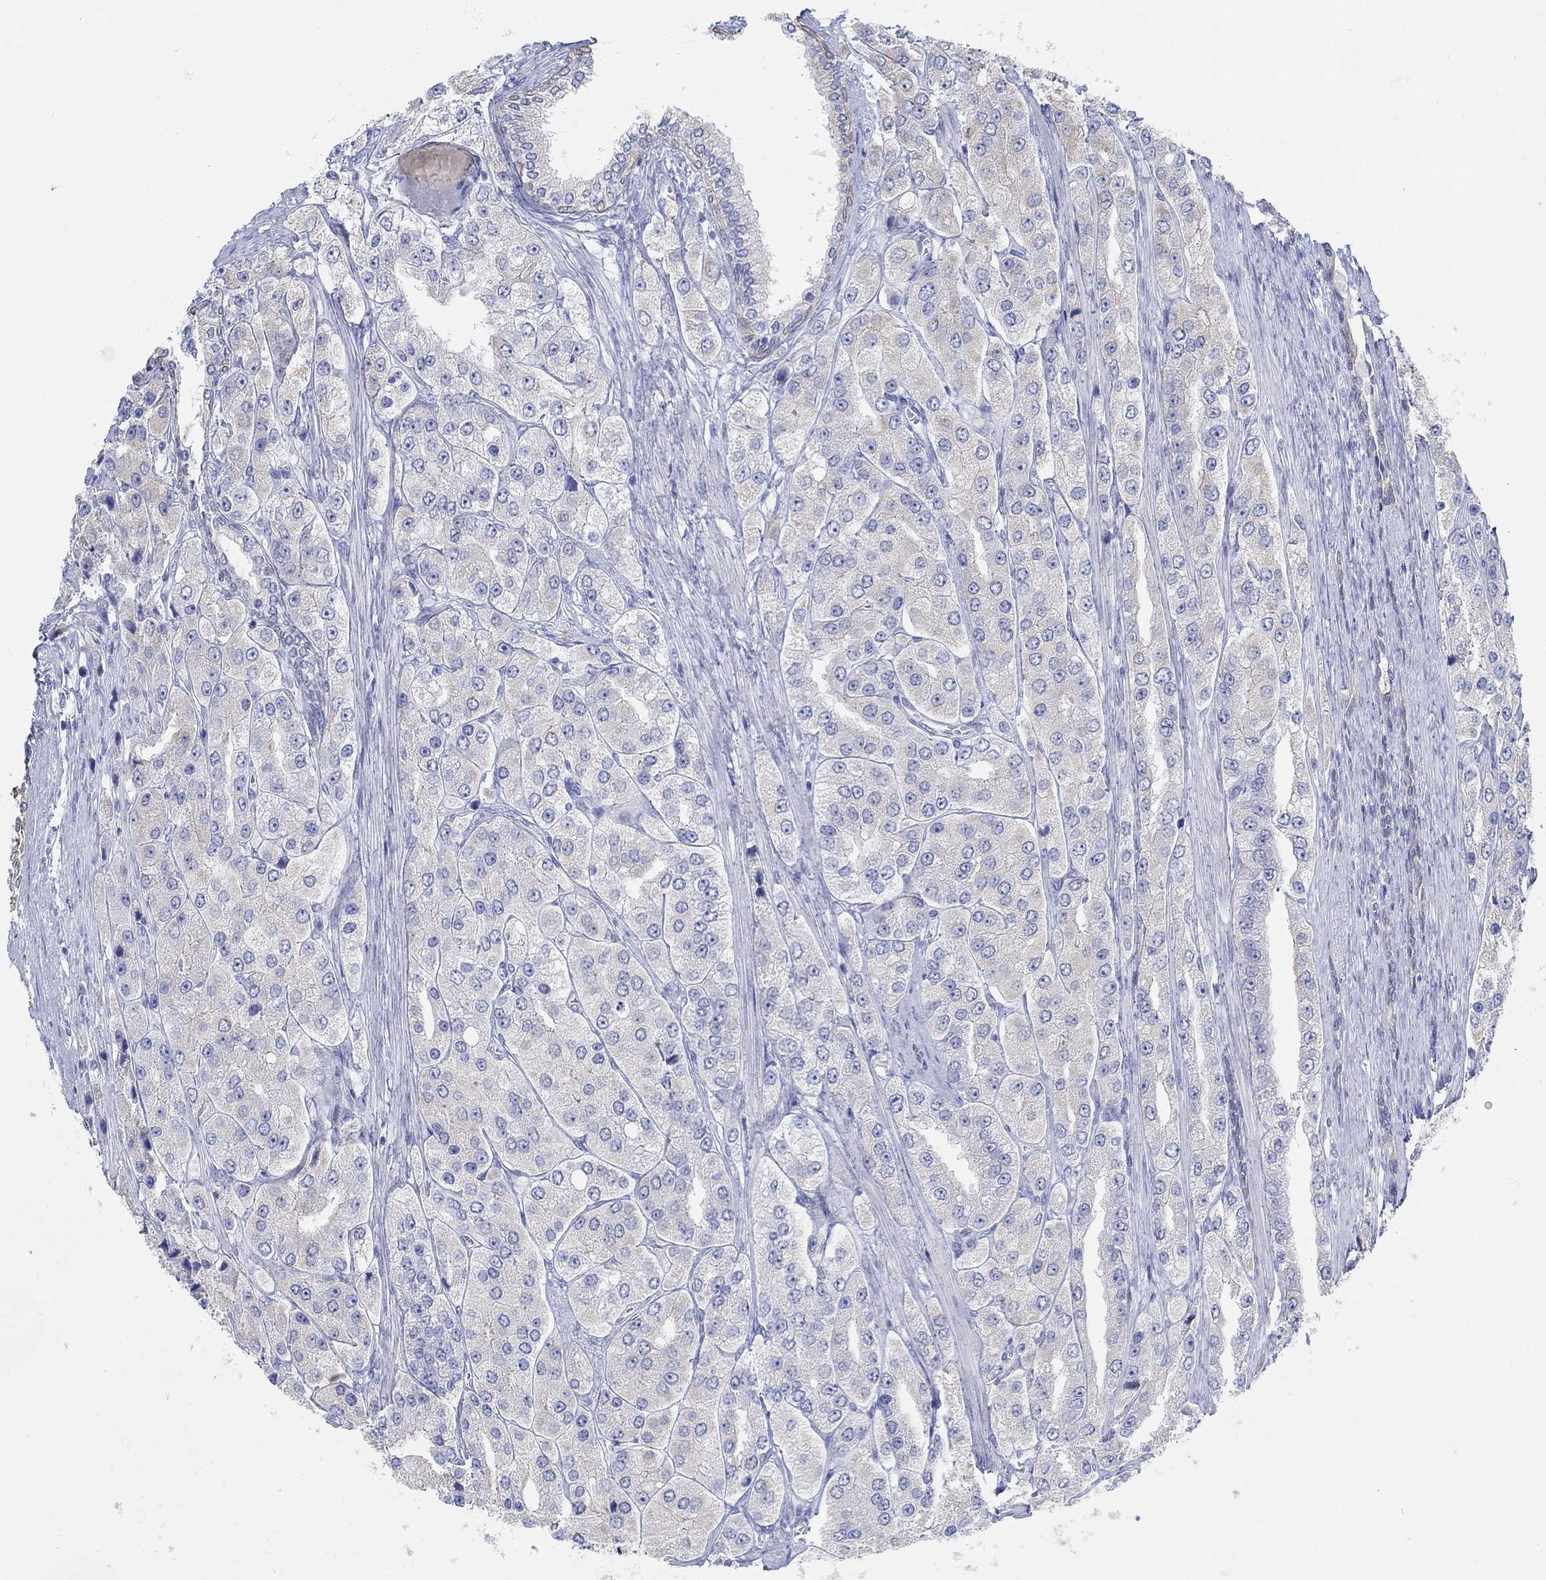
{"staining": {"intensity": "negative", "quantity": "none", "location": "none"}, "tissue": "prostate cancer", "cell_type": "Tumor cells", "image_type": "cancer", "snomed": [{"axis": "morphology", "description": "Adenocarcinoma, Low grade"}, {"axis": "topography", "description": "Prostate"}], "caption": "Immunohistochemical staining of low-grade adenocarcinoma (prostate) demonstrates no significant expression in tumor cells.", "gene": "AK8", "patient": {"sex": "male", "age": 69}}